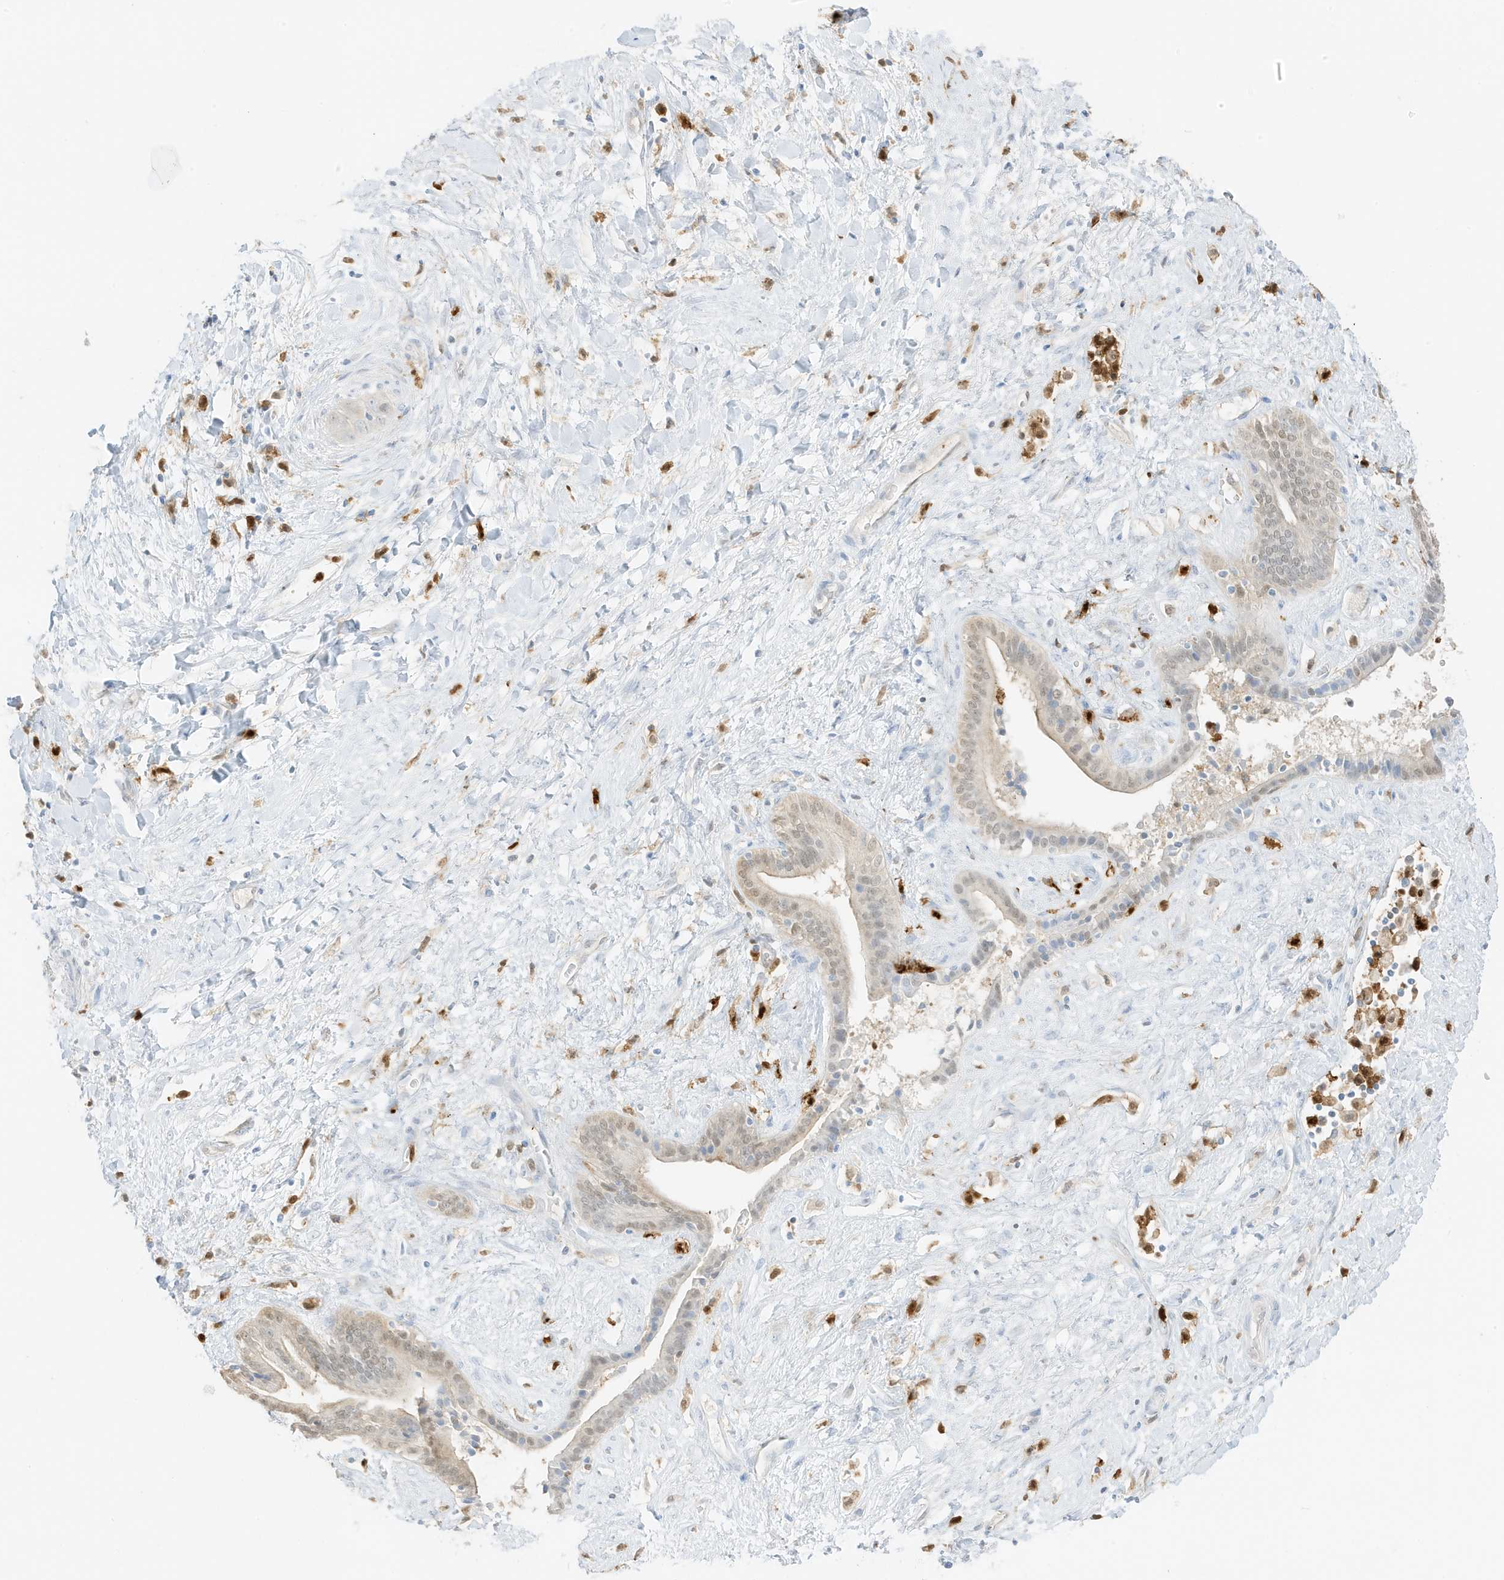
{"staining": {"intensity": "weak", "quantity": "<25%", "location": "nuclear"}, "tissue": "liver cancer", "cell_type": "Tumor cells", "image_type": "cancer", "snomed": [{"axis": "morphology", "description": "Cholangiocarcinoma"}, {"axis": "topography", "description": "Liver"}], "caption": "A micrograph of liver cholangiocarcinoma stained for a protein demonstrates no brown staining in tumor cells. Nuclei are stained in blue.", "gene": "GCA", "patient": {"sex": "female", "age": 52}}